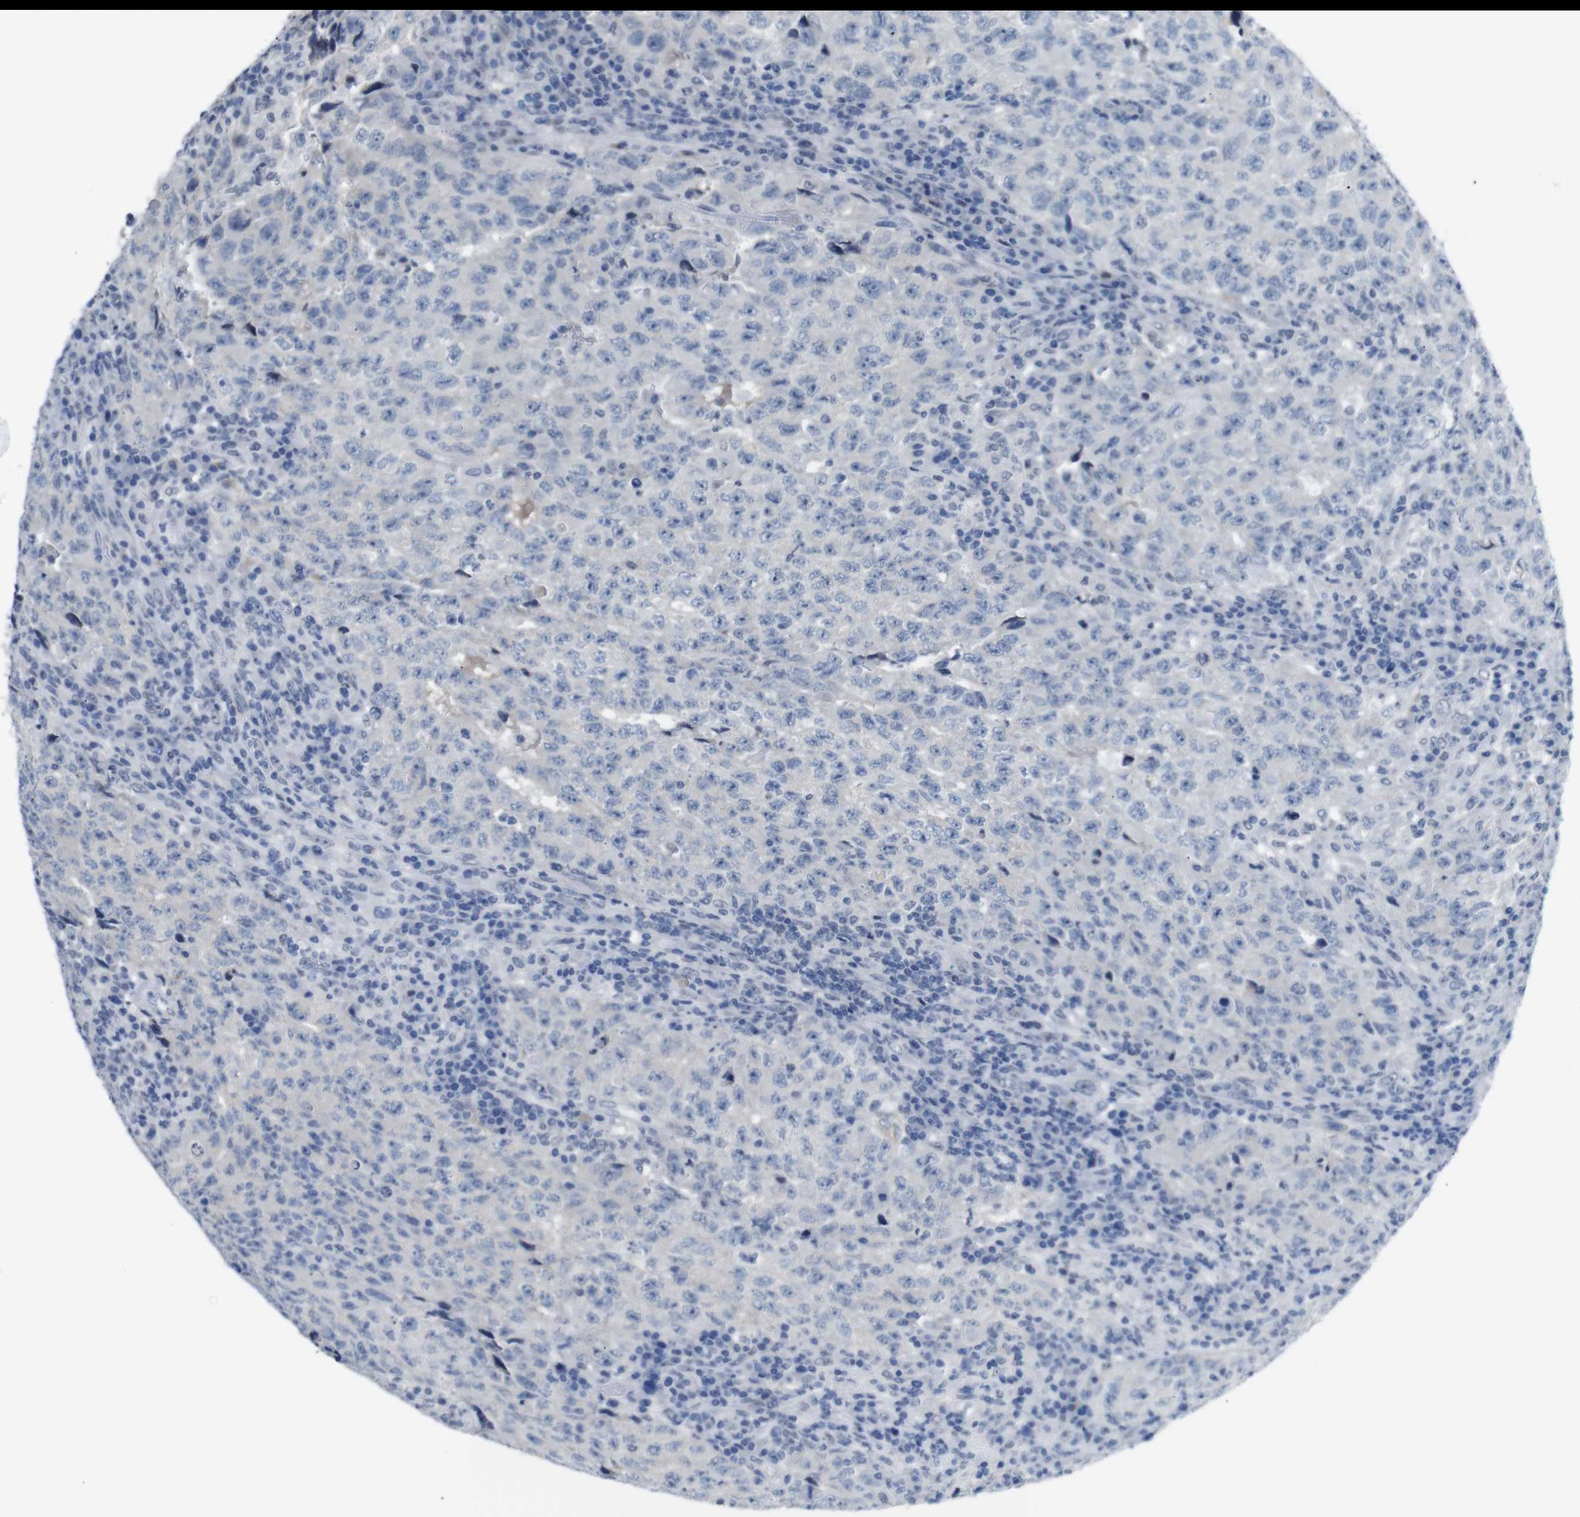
{"staining": {"intensity": "negative", "quantity": "none", "location": "none"}, "tissue": "testis cancer", "cell_type": "Tumor cells", "image_type": "cancer", "snomed": [{"axis": "morphology", "description": "Necrosis, NOS"}, {"axis": "morphology", "description": "Carcinoma, Embryonal, NOS"}, {"axis": "topography", "description": "Testis"}], "caption": "Tumor cells are negative for brown protein staining in testis cancer. (Brightfield microscopy of DAB immunohistochemistry (IHC) at high magnification).", "gene": "CHRM5", "patient": {"sex": "male", "age": 19}}